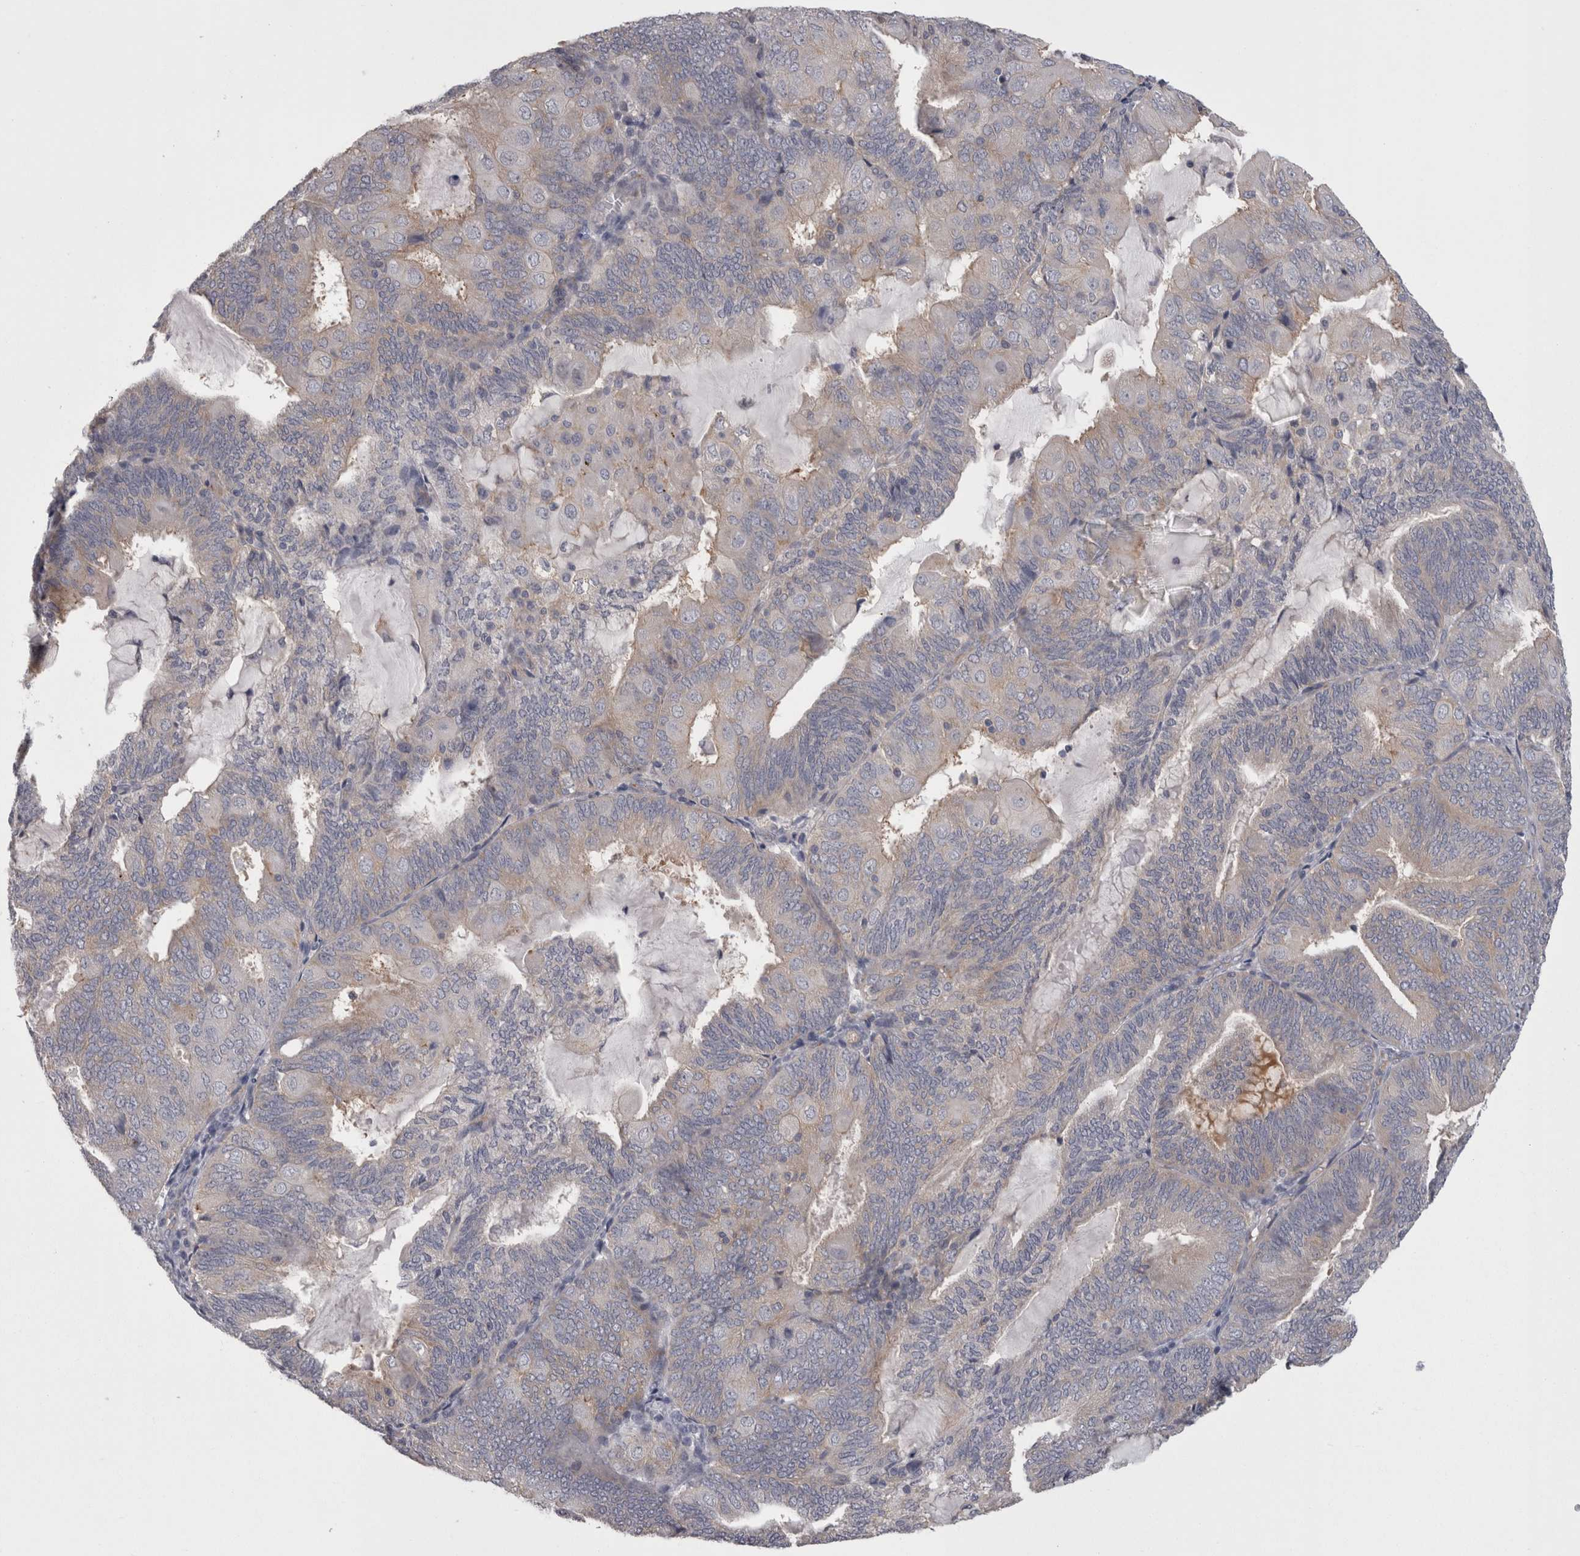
{"staining": {"intensity": "weak", "quantity": "<25%", "location": "cytoplasmic/membranous"}, "tissue": "endometrial cancer", "cell_type": "Tumor cells", "image_type": "cancer", "snomed": [{"axis": "morphology", "description": "Adenocarcinoma, NOS"}, {"axis": "topography", "description": "Endometrium"}], "caption": "This is a photomicrograph of IHC staining of adenocarcinoma (endometrial), which shows no staining in tumor cells.", "gene": "LYZL6", "patient": {"sex": "female", "age": 81}}